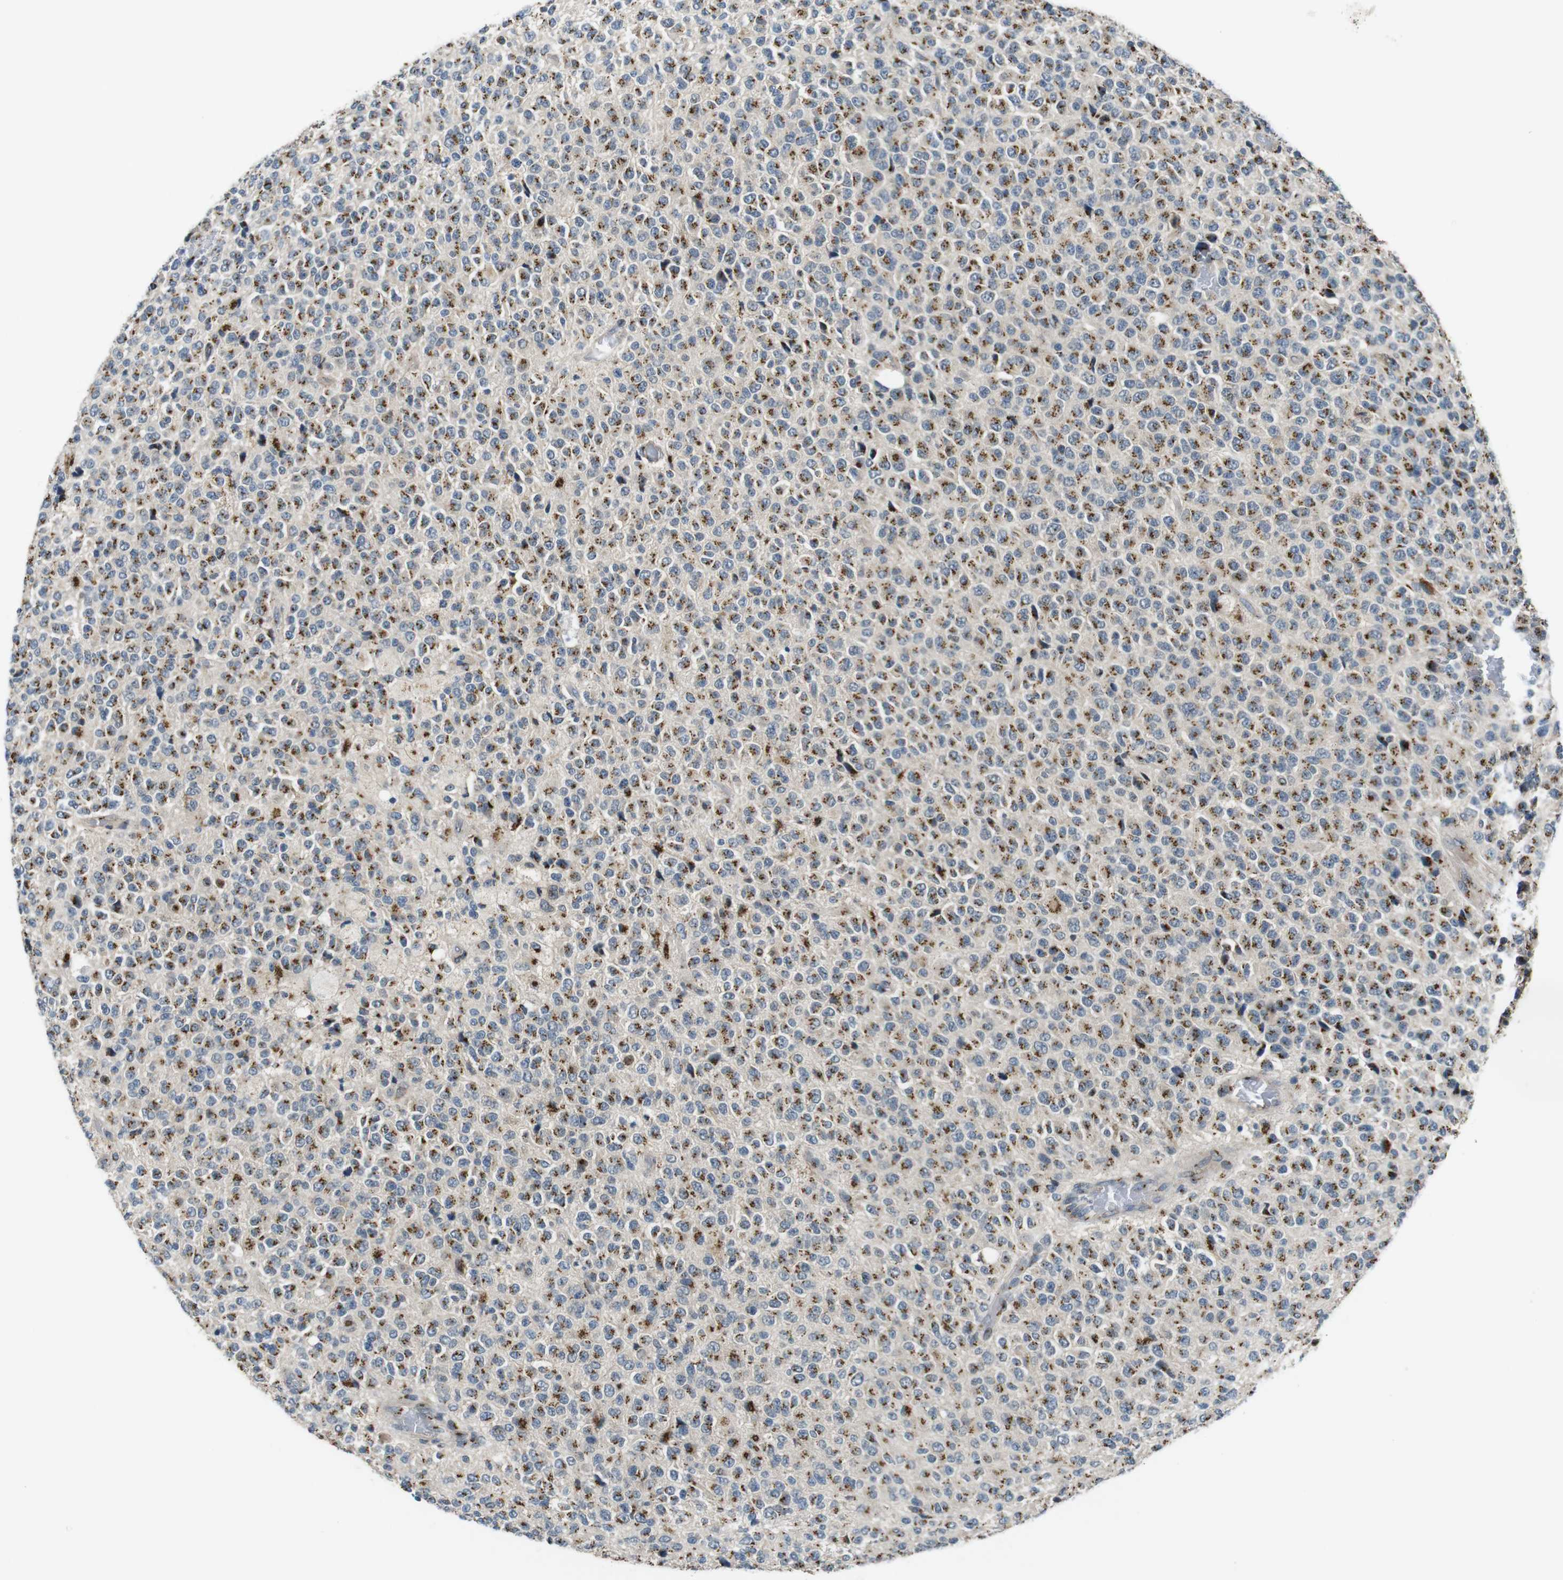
{"staining": {"intensity": "moderate", "quantity": ">75%", "location": "cytoplasmic/membranous"}, "tissue": "glioma", "cell_type": "Tumor cells", "image_type": "cancer", "snomed": [{"axis": "morphology", "description": "Glioma, malignant, High grade"}, {"axis": "topography", "description": "pancreas cauda"}], "caption": "Protein expression analysis of glioma demonstrates moderate cytoplasmic/membranous staining in about >75% of tumor cells. Using DAB (3,3'-diaminobenzidine) (brown) and hematoxylin (blue) stains, captured at high magnification using brightfield microscopy.", "gene": "ZFPL1", "patient": {"sex": "male", "age": 60}}